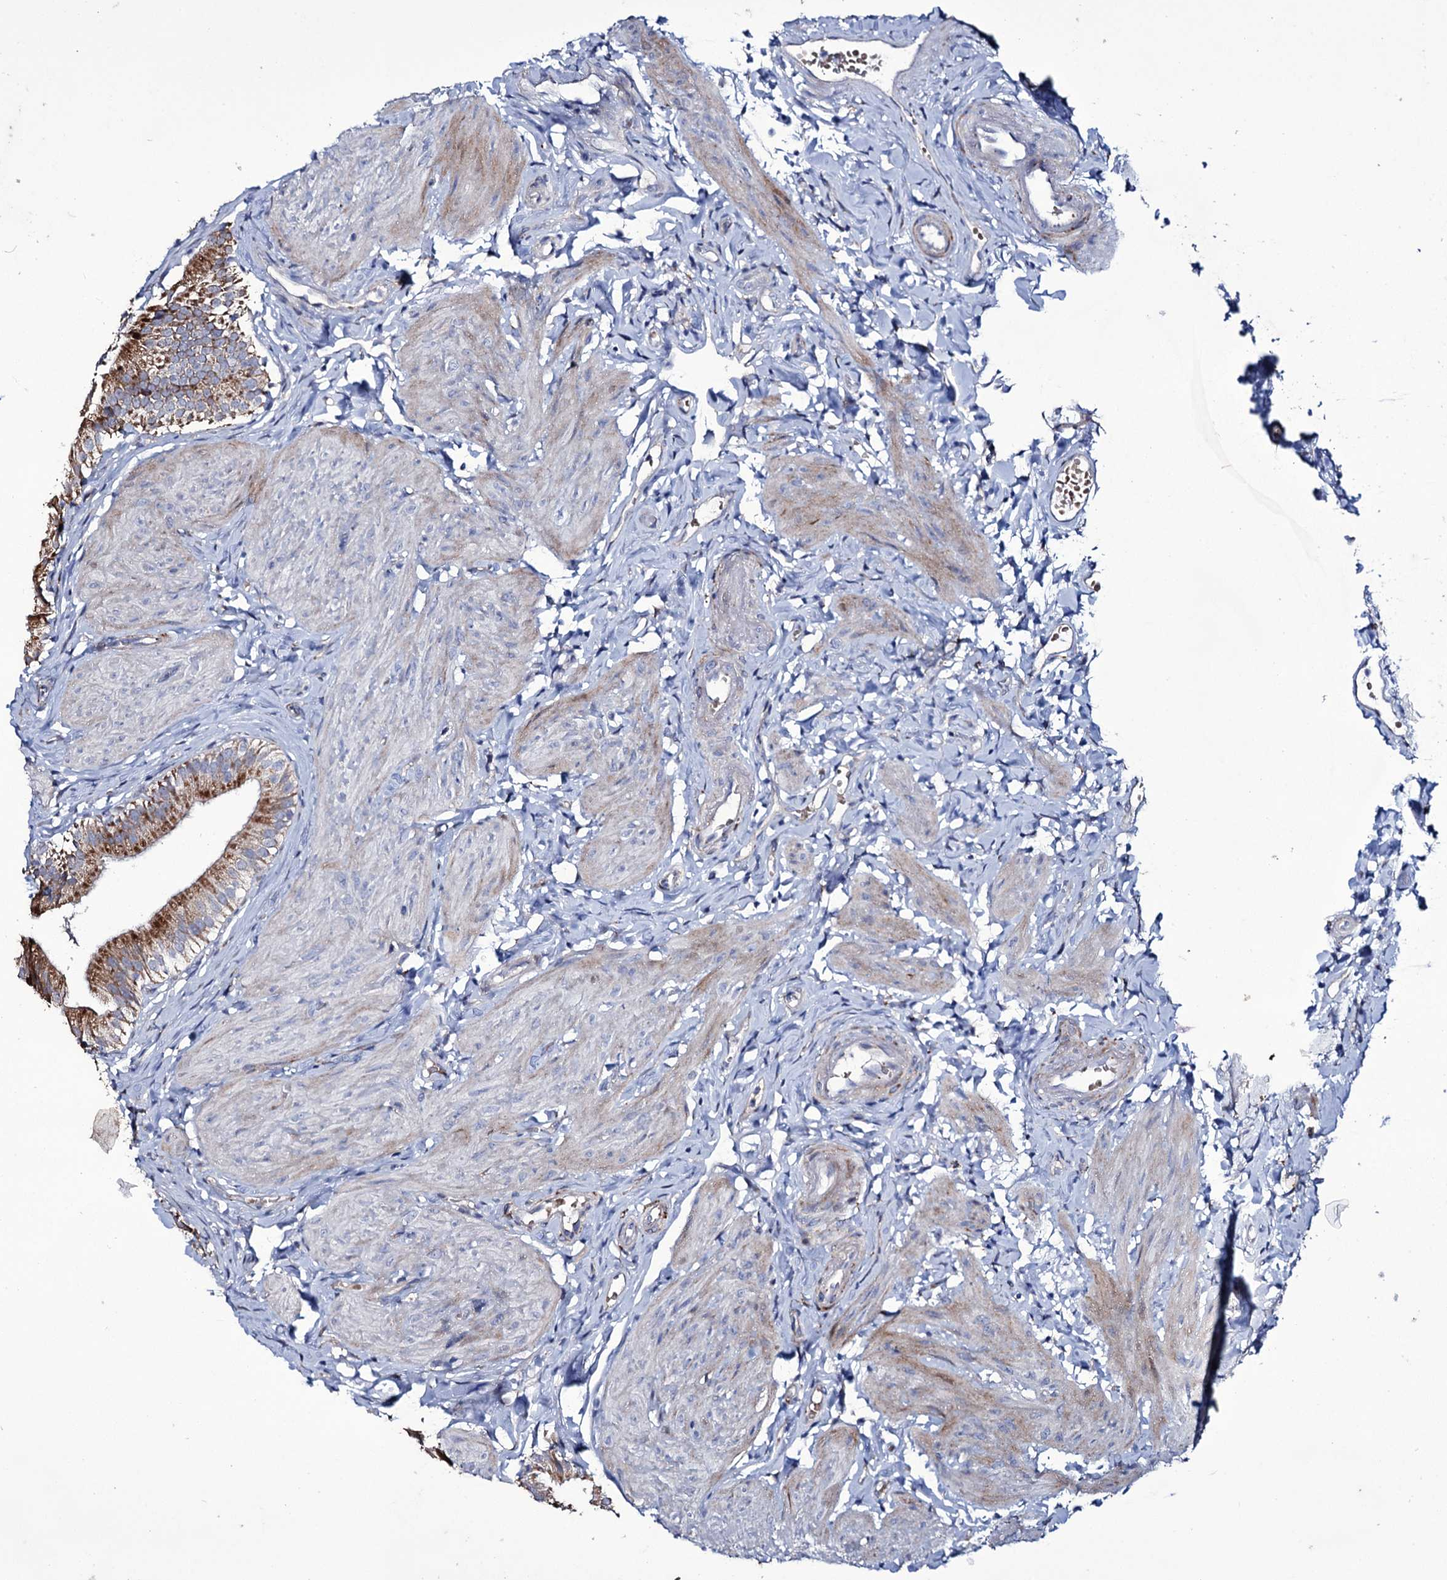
{"staining": {"intensity": "strong", "quantity": ">75%", "location": "cytoplasmic/membranous"}, "tissue": "gallbladder", "cell_type": "Glandular cells", "image_type": "normal", "snomed": [{"axis": "morphology", "description": "Normal tissue, NOS"}, {"axis": "topography", "description": "Gallbladder"}], "caption": "A high amount of strong cytoplasmic/membranous positivity is identified in approximately >75% of glandular cells in normal gallbladder.", "gene": "TUBGCP5", "patient": {"sex": "female", "age": 47}}